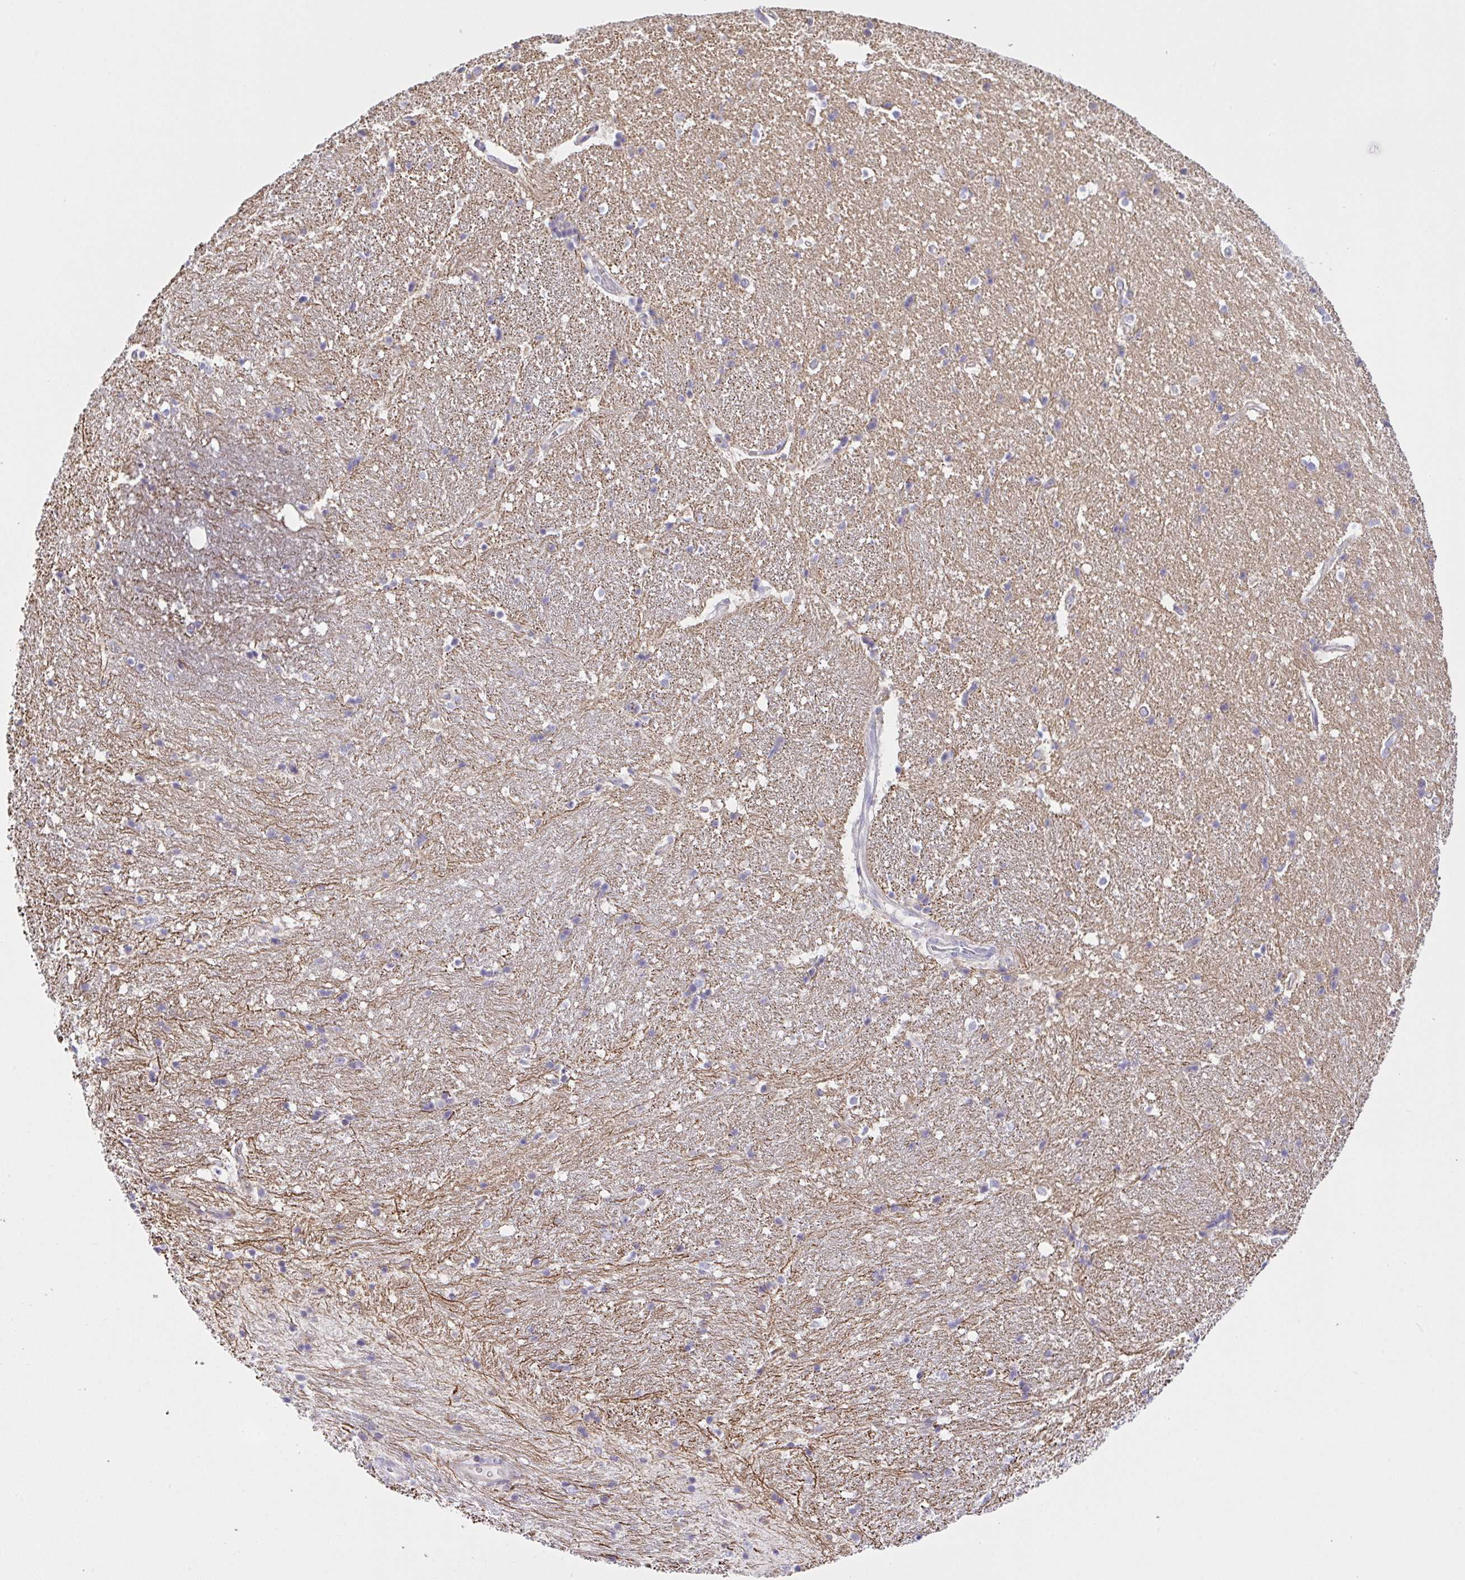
{"staining": {"intensity": "weak", "quantity": "<25%", "location": "cytoplasmic/membranous"}, "tissue": "hippocampus", "cell_type": "Glial cells", "image_type": "normal", "snomed": [{"axis": "morphology", "description": "Normal tissue, NOS"}, {"axis": "topography", "description": "Hippocampus"}], "caption": "Immunohistochemical staining of unremarkable human hippocampus exhibits no significant expression in glial cells. (DAB immunohistochemistry (IHC), high magnification).", "gene": "CHDH", "patient": {"sex": "male", "age": 63}}